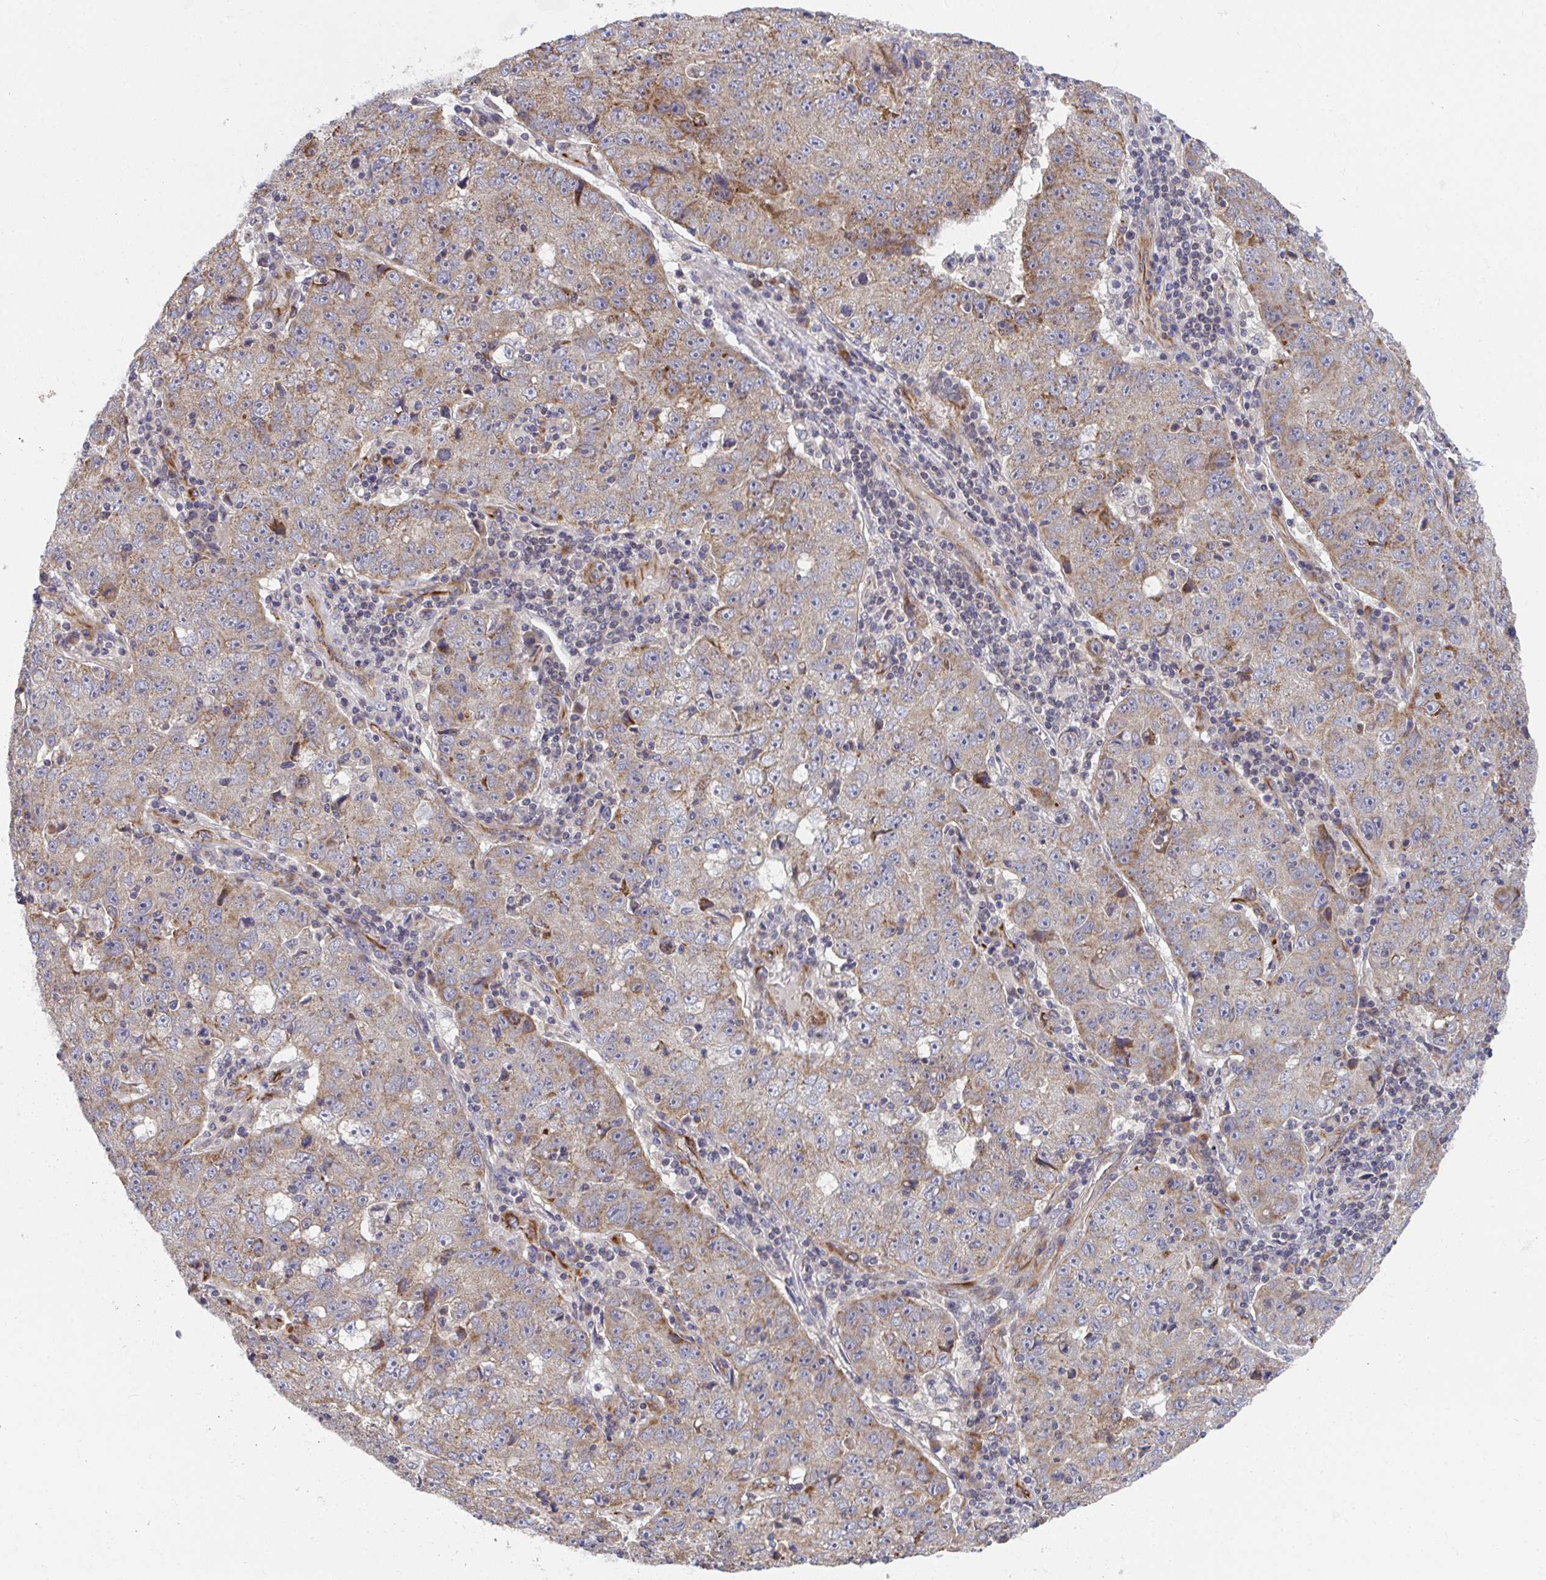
{"staining": {"intensity": "moderate", "quantity": ">75%", "location": "cytoplasmic/membranous"}, "tissue": "lung cancer", "cell_type": "Tumor cells", "image_type": "cancer", "snomed": [{"axis": "morphology", "description": "Normal morphology"}, {"axis": "morphology", "description": "Adenocarcinoma, NOS"}, {"axis": "topography", "description": "Lymph node"}, {"axis": "topography", "description": "Lung"}], "caption": "Tumor cells demonstrate medium levels of moderate cytoplasmic/membranous positivity in about >75% of cells in human lung cancer (adenocarcinoma).", "gene": "EIF1AD", "patient": {"sex": "female", "age": 57}}